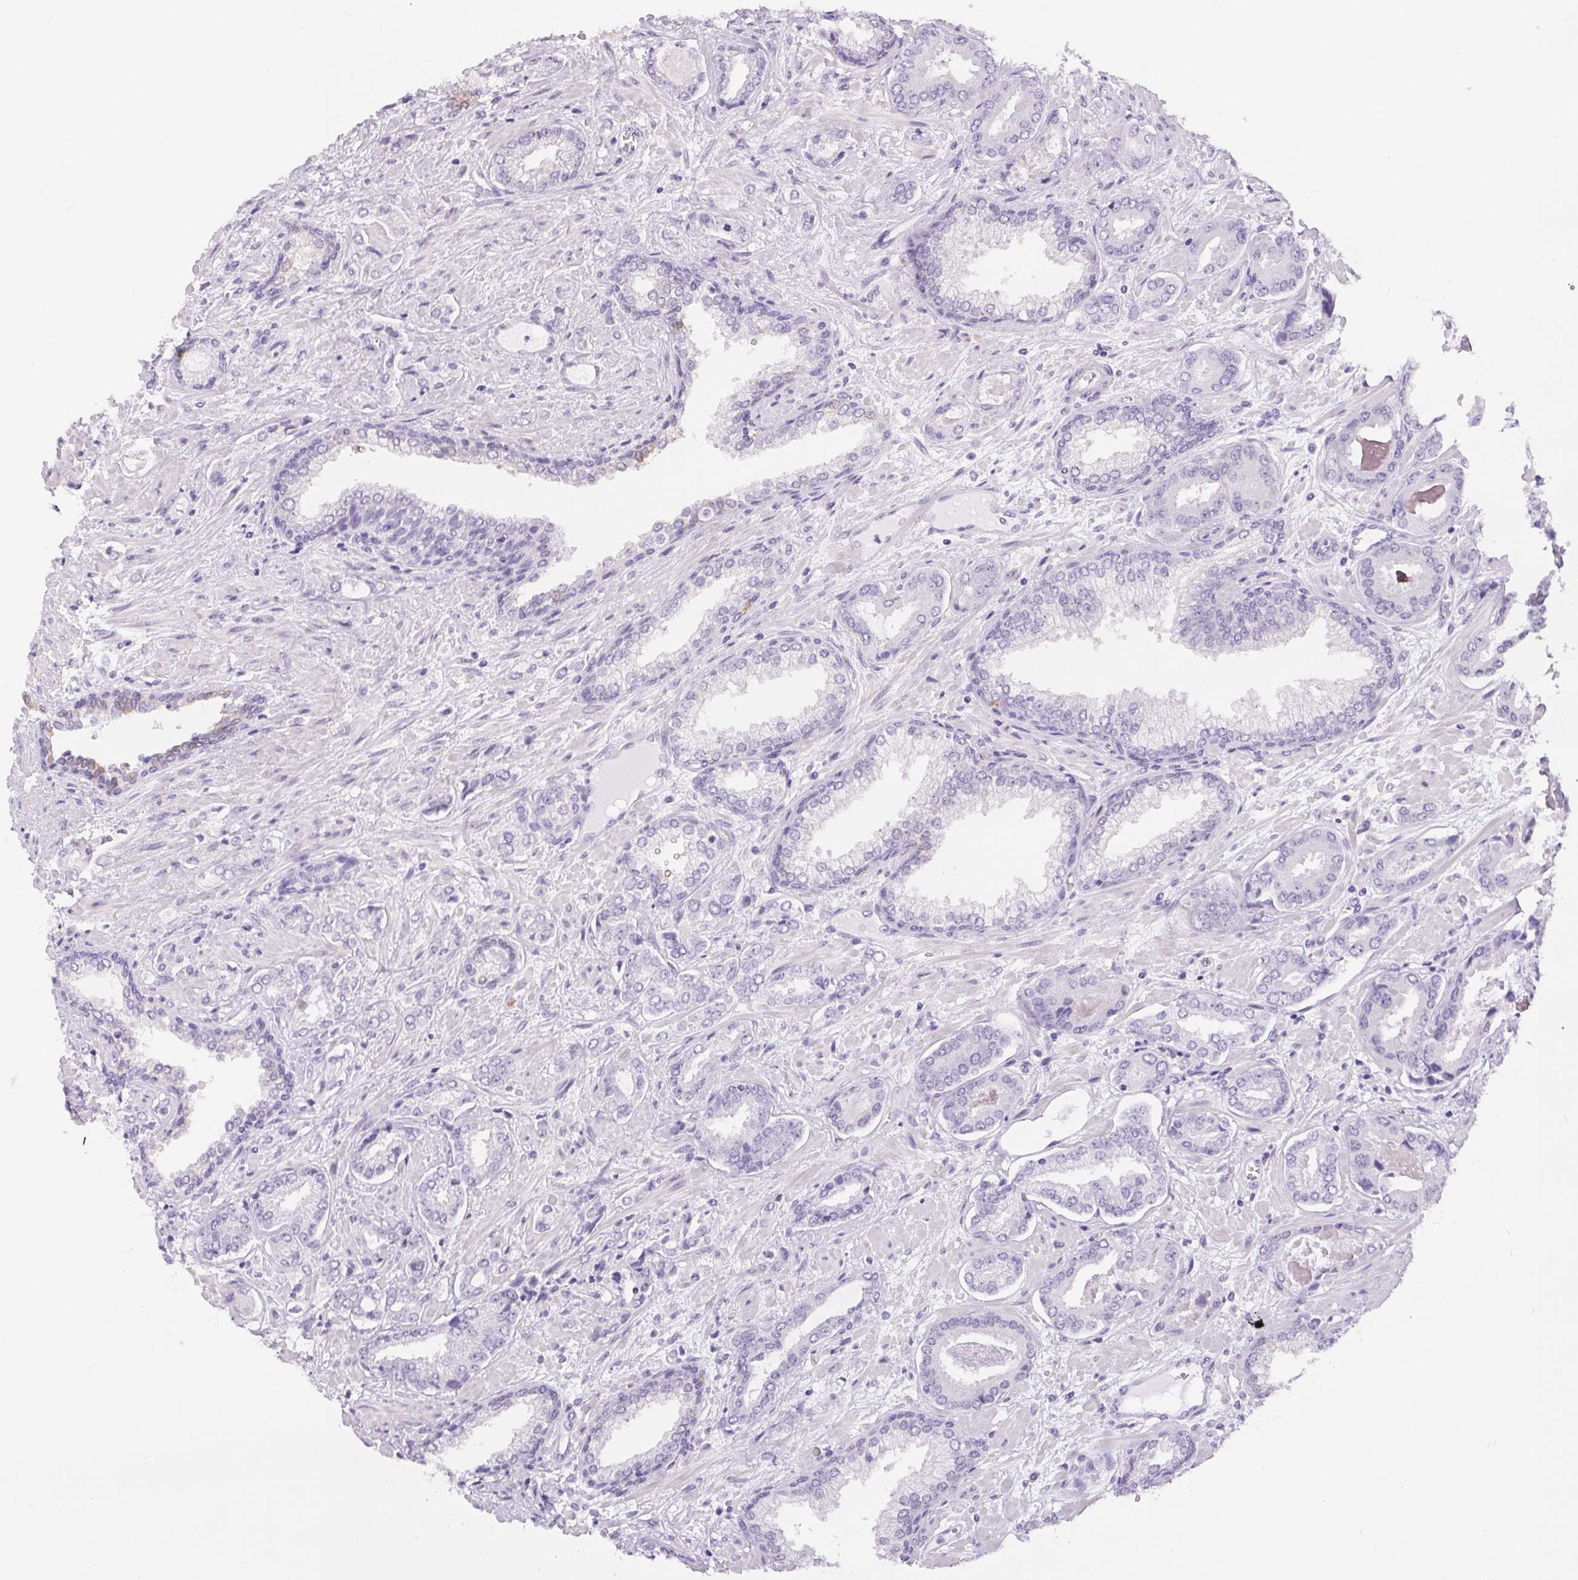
{"staining": {"intensity": "negative", "quantity": "none", "location": "none"}, "tissue": "prostate cancer", "cell_type": "Tumor cells", "image_type": "cancer", "snomed": [{"axis": "morphology", "description": "Adenocarcinoma, Low grade"}, {"axis": "topography", "description": "Prostate"}], "caption": "An IHC image of prostate cancer (adenocarcinoma (low-grade)) is shown. There is no staining in tumor cells of prostate cancer (adenocarcinoma (low-grade)).", "gene": "GBP6", "patient": {"sex": "male", "age": 61}}